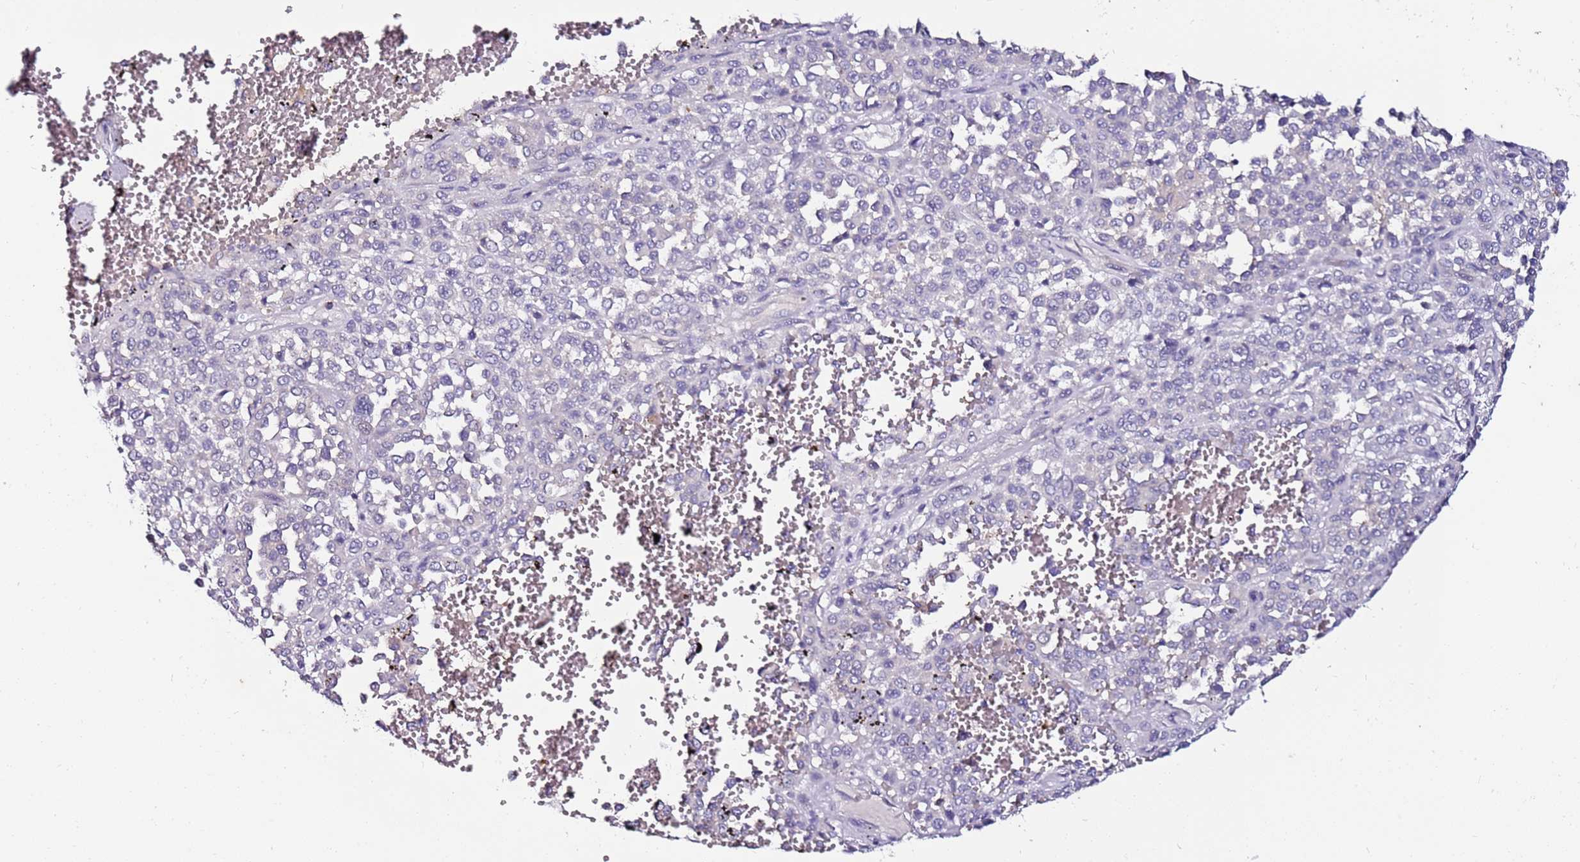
{"staining": {"intensity": "negative", "quantity": "none", "location": "none"}, "tissue": "melanoma", "cell_type": "Tumor cells", "image_type": "cancer", "snomed": [{"axis": "morphology", "description": "Malignant melanoma, Metastatic site"}, {"axis": "topography", "description": "Pancreas"}], "caption": "The histopathology image reveals no significant staining in tumor cells of melanoma.", "gene": "SRRM5", "patient": {"sex": "female", "age": 30}}